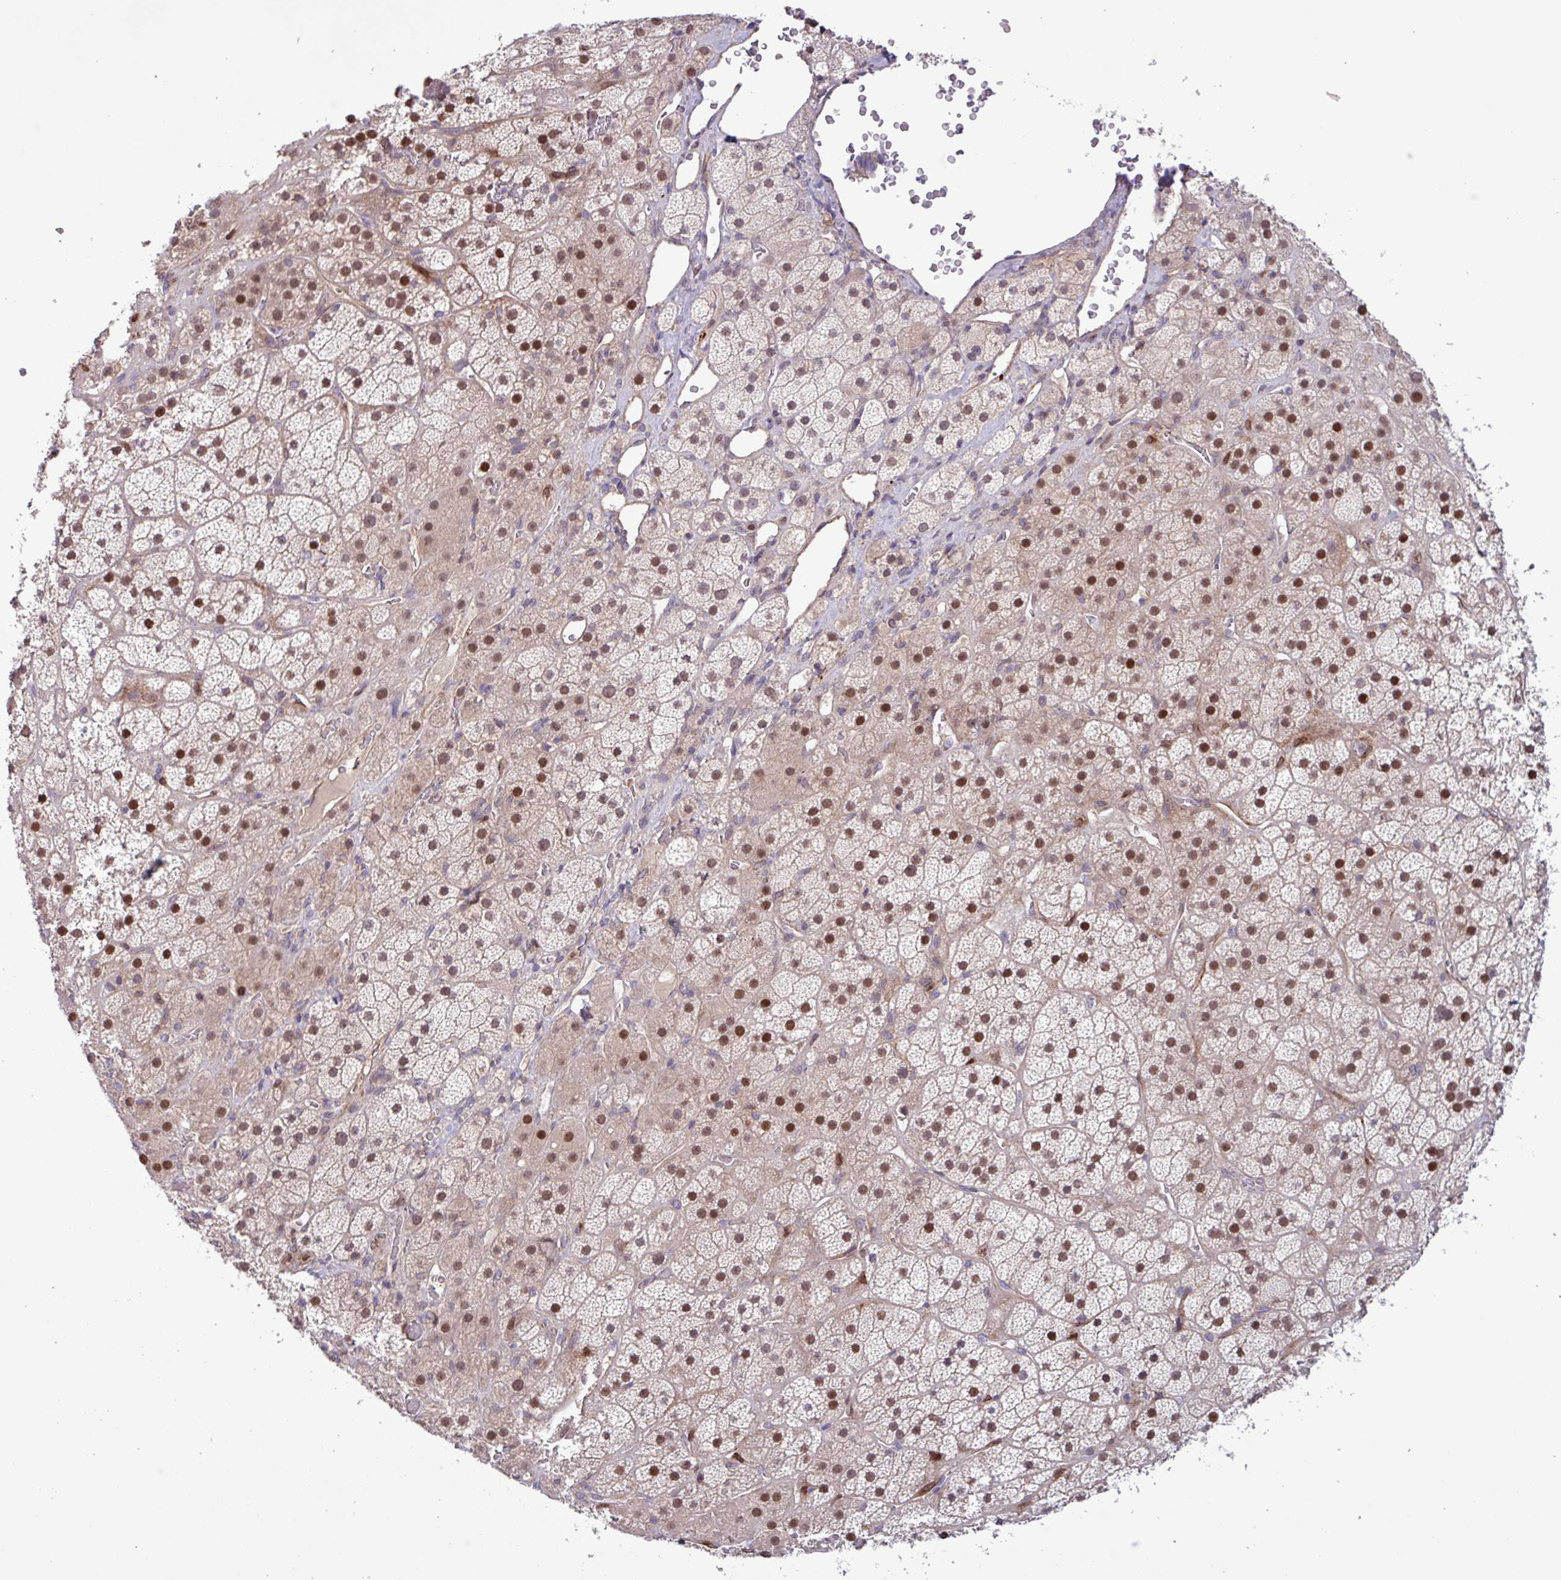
{"staining": {"intensity": "moderate", "quantity": ">75%", "location": "nuclear"}, "tissue": "adrenal gland", "cell_type": "Glandular cells", "image_type": "normal", "snomed": [{"axis": "morphology", "description": "Normal tissue, NOS"}, {"axis": "topography", "description": "Adrenal gland"}], "caption": "Glandular cells reveal medium levels of moderate nuclear positivity in about >75% of cells in benign human adrenal gland.", "gene": "CNTRL", "patient": {"sex": "male", "age": 57}}